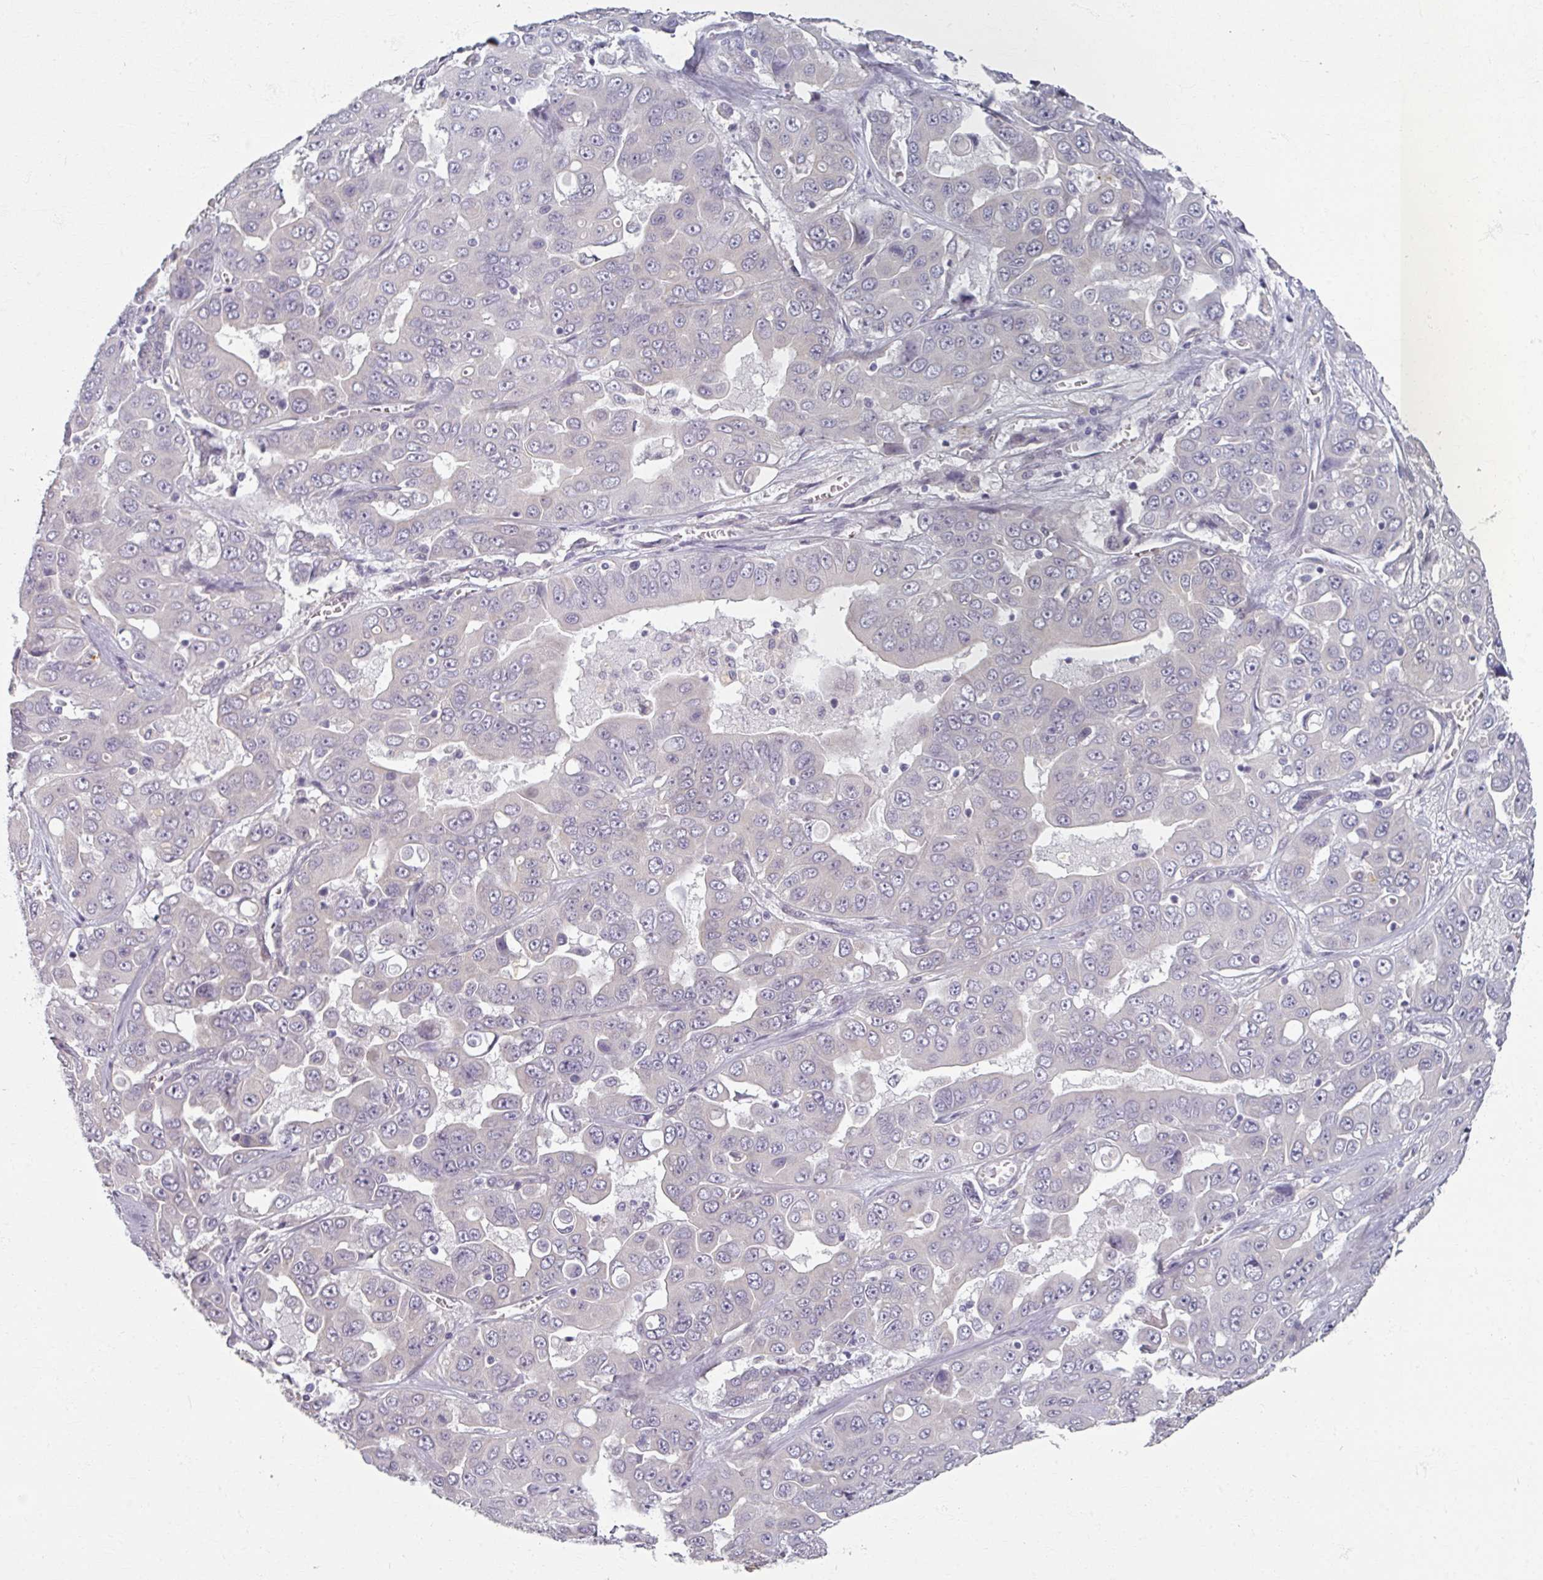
{"staining": {"intensity": "negative", "quantity": "none", "location": "none"}, "tissue": "liver cancer", "cell_type": "Tumor cells", "image_type": "cancer", "snomed": [{"axis": "morphology", "description": "Cholangiocarcinoma"}, {"axis": "topography", "description": "Liver"}], "caption": "DAB (3,3'-diaminobenzidine) immunohistochemical staining of cholangiocarcinoma (liver) displays no significant staining in tumor cells. (IHC, brightfield microscopy, high magnification).", "gene": "RIPOR3", "patient": {"sex": "female", "age": 52}}